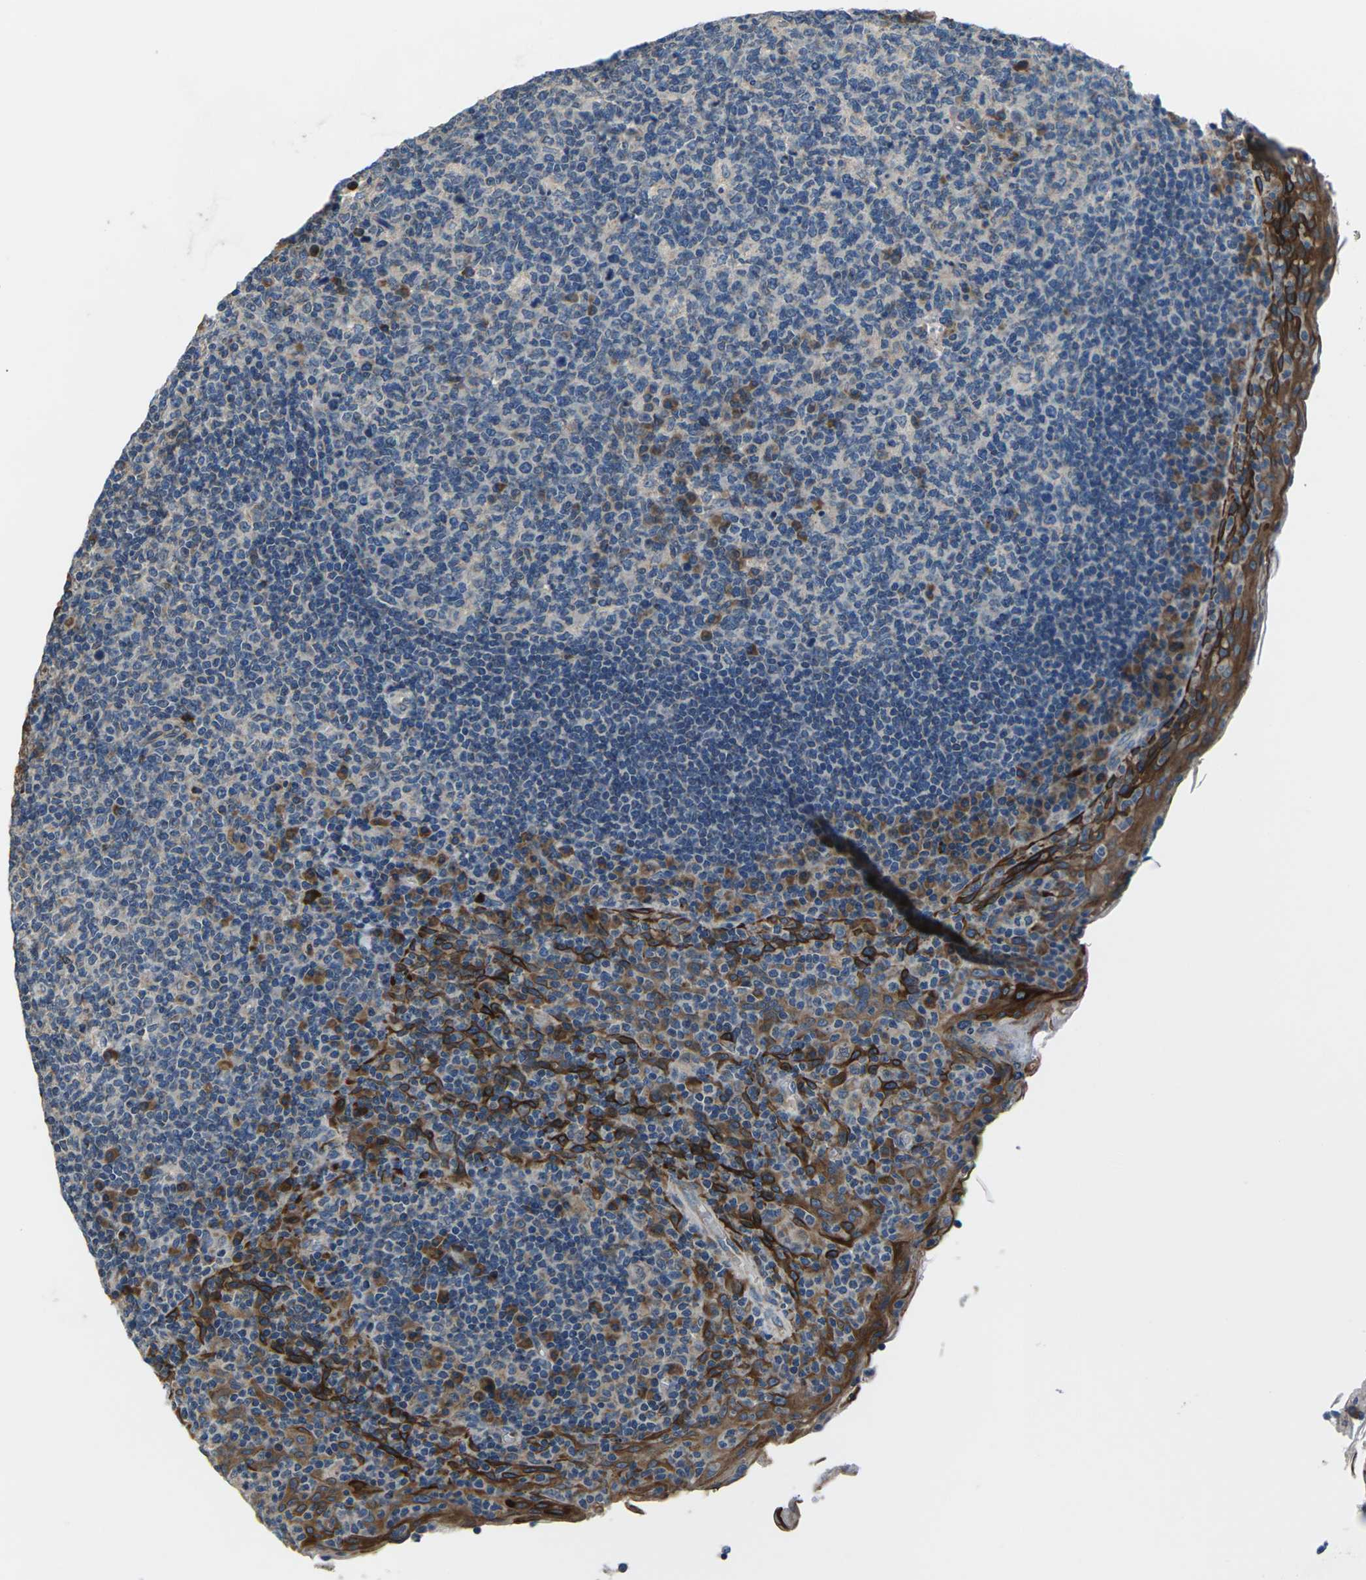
{"staining": {"intensity": "moderate", "quantity": "<25%", "location": "cytoplasmic/membranous"}, "tissue": "tonsil", "cell_type": "Germinal center cells", "image_type": "normal", "snomed": [{"axis": "morphology", "description": "Normal tissue, NOS"}, {"axis": "topography", "description": "Tonsil"}], "caption": "Immunohistochemical staining of normal human tonsil reveals low levels of moderate cytoplasmic/membranous positivity in approximately <25% of germinal center cells.", "gene": "GABRP", "patient": {"sex": "male", "age": 17}}